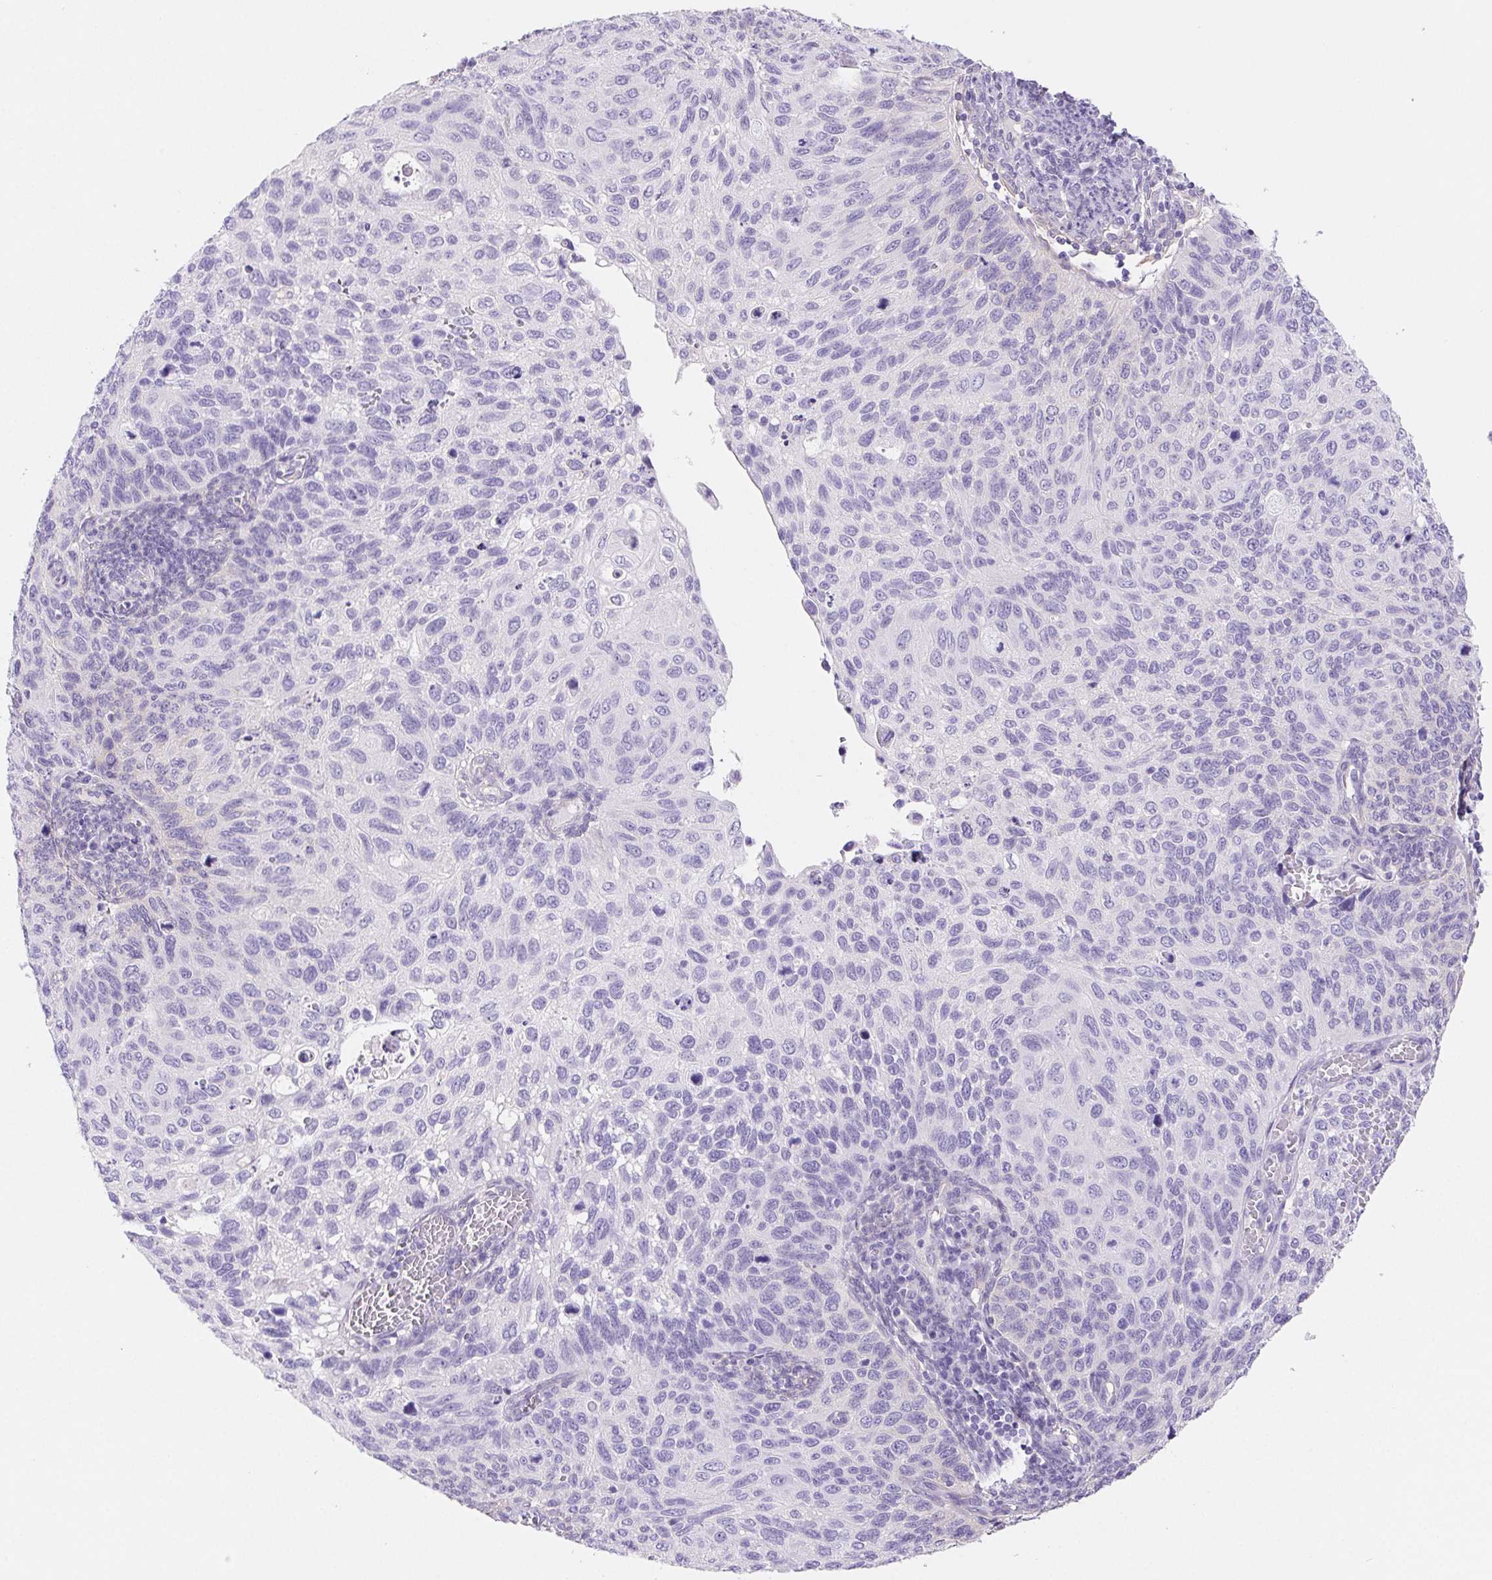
{"staining": {"intensity": "negative", "quantity": "none", "location": "none"}, "tissue": "cervical cancer", "cell_type": "Tumor cells", "image_type": "cancer", "snomed": [{"axis": "morphology", "description": "Squamous cell carcinoma, NOS"}, {"axis": "topography", "description": "Cervix"}], "caption": "DAB (3,3'-diaminobenzidine) immunohistochemical staining of cervical squamous cell carcinoma demonstrates no significant staining in tumor cells.", "gene": "PNLIP", "patient": {"sex": "female", "age": 70}}